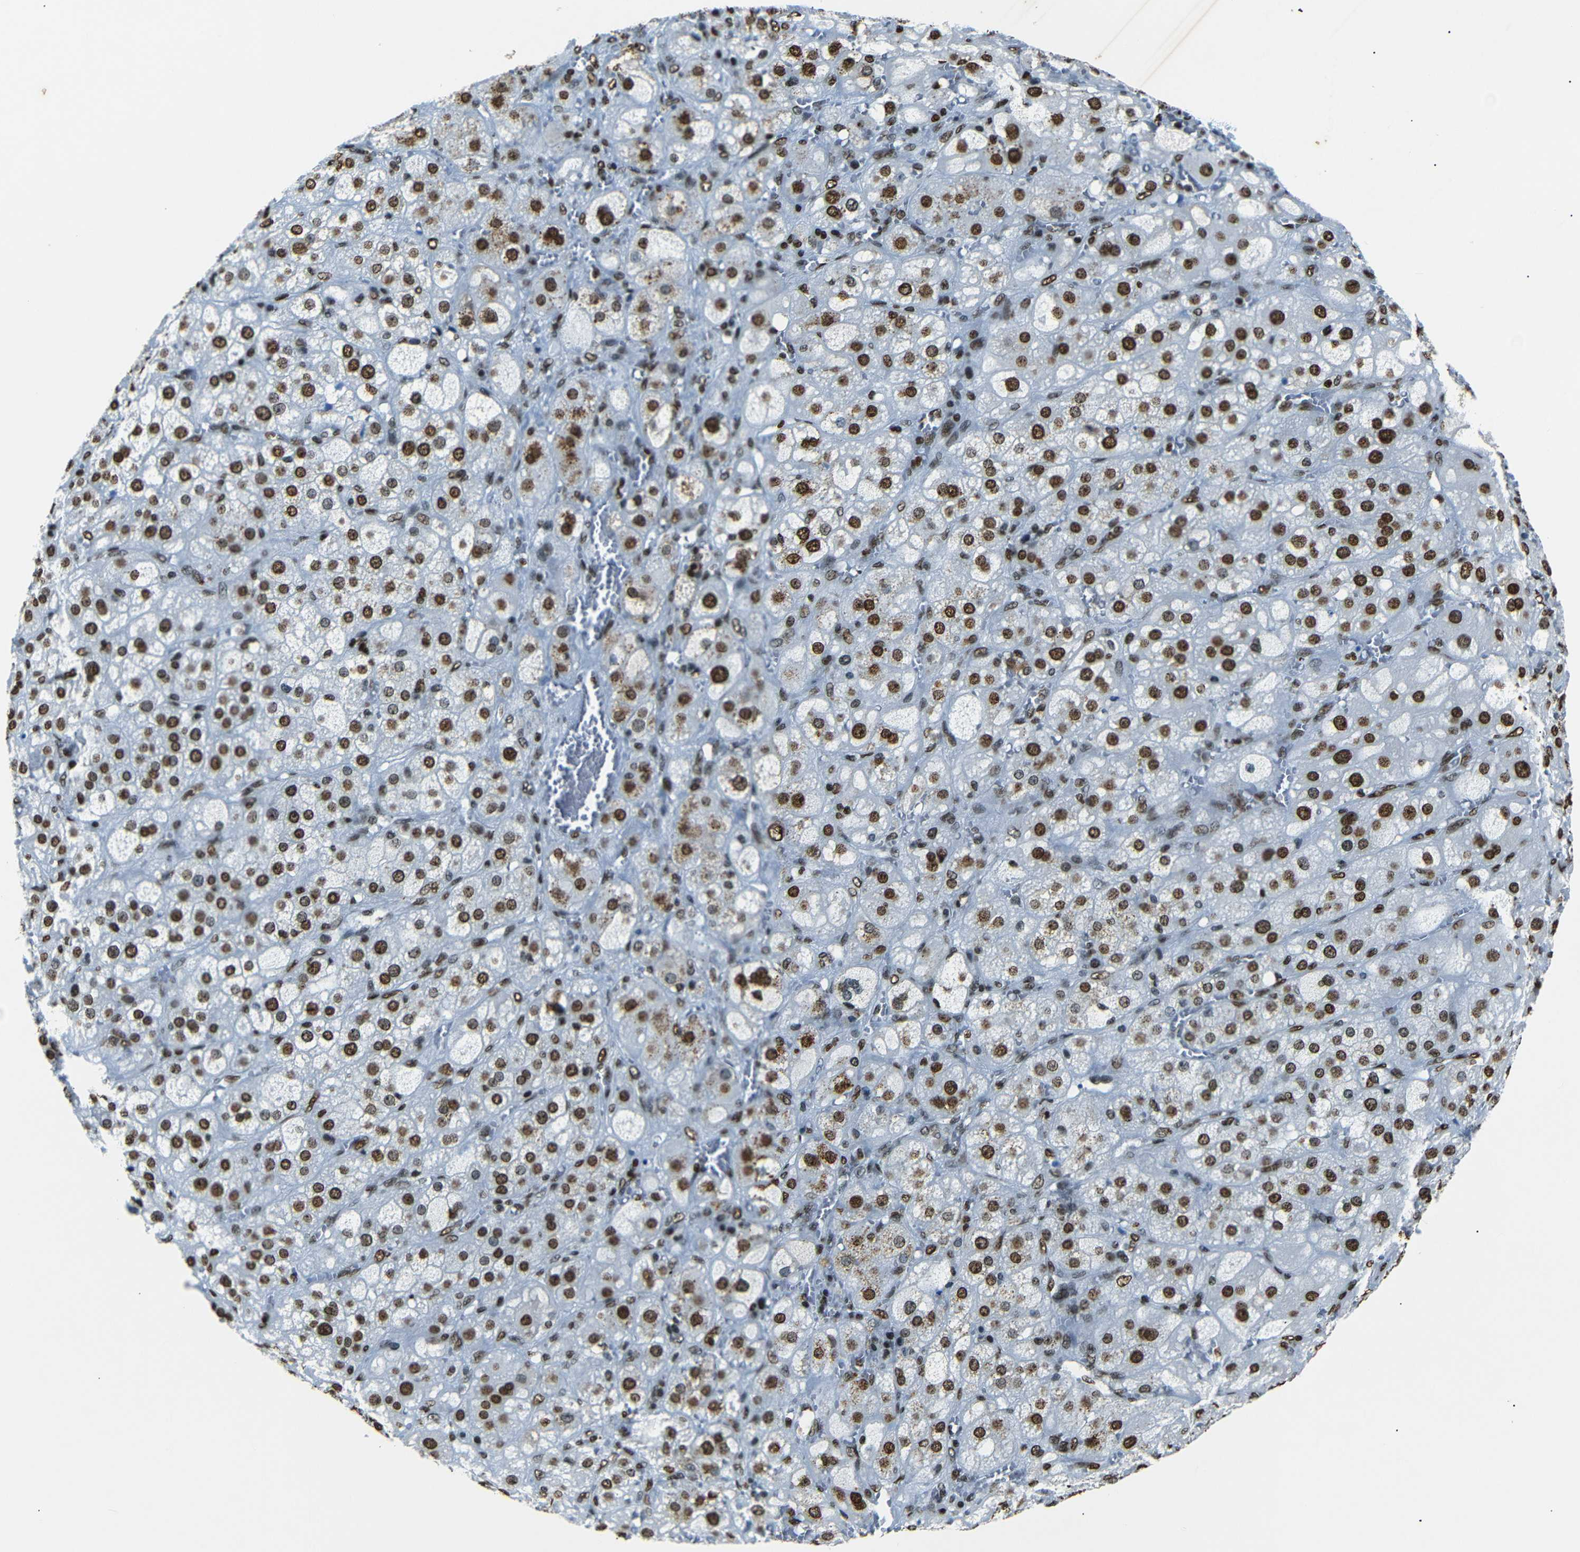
{"staining": {"intensity": "strong", "quantity": ">75%", "location": "cytoplasmic/membranous,nuclear"}, "tissue": "adrenal gland", "cell_type": "Glandular cells", "image_type": "normal", "snomed": [{"axis": "morphology", "description": "Normal tissue, NOS"}, {"axis": "topography", "description": "Adrenal gland"}], "caption": "This image reveals IHC staining of unremarkable human adrenal gland, with high strong cytoplasmic/membranous,nuclear positivity in about >75% of glandular cells.", "gene": "HMGN1", "patient": {"sex": "female", "age": 47}}